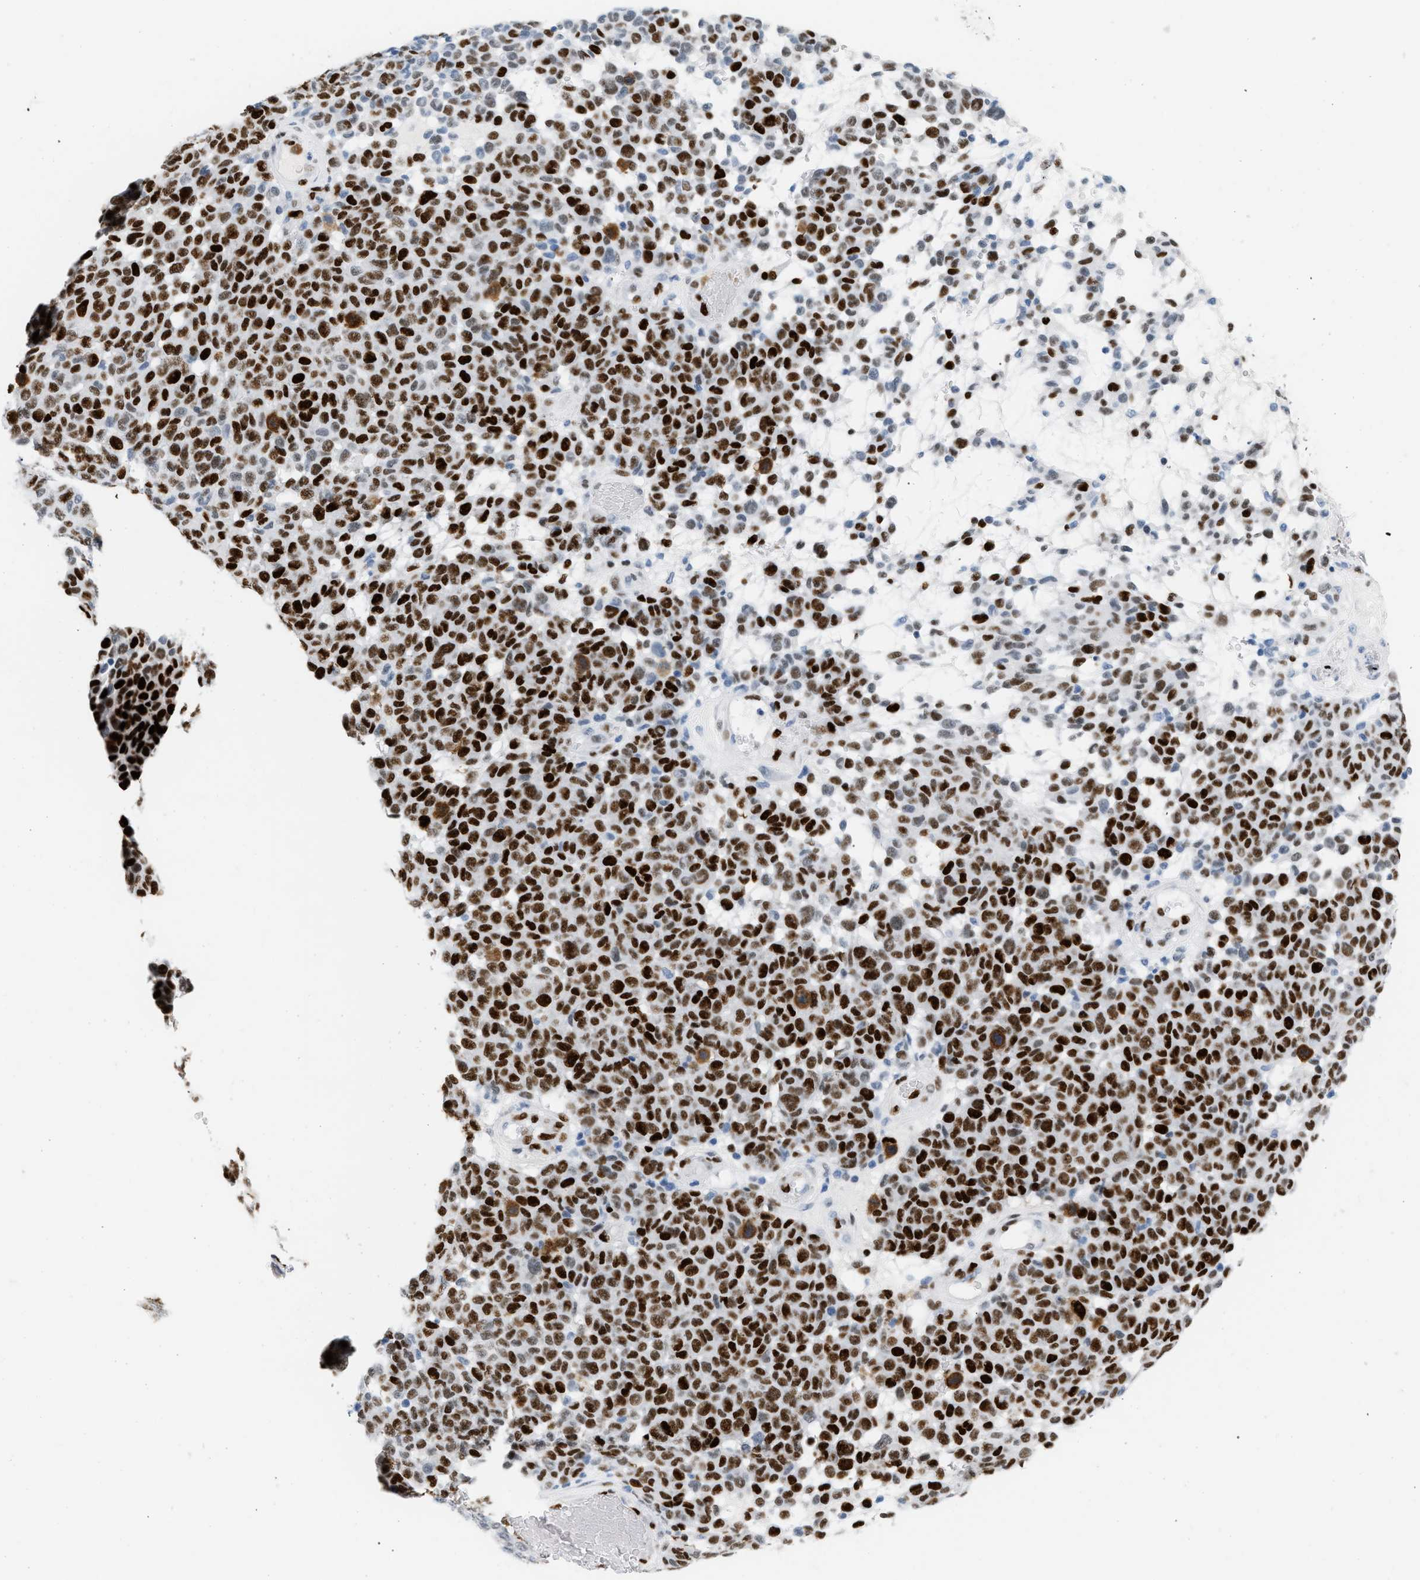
{"staining": {"intensity": "strong", "quantity": ">75%", "location": "nuclear"}, "tissue": "melanoma", "cell_type": "Tumor cells", "image_type": "cancer", "snomed": [{"axis": "morphology", "description": "Malignant melanoma, NOS"}, {"axis": "topography", "description": "Skin"}], "caption": "Human melanoma stained with a protein marker exhibits strong staining in tumor cells.", "gene": "MCM7", "patient": {"sex": "male", "age": 59}}